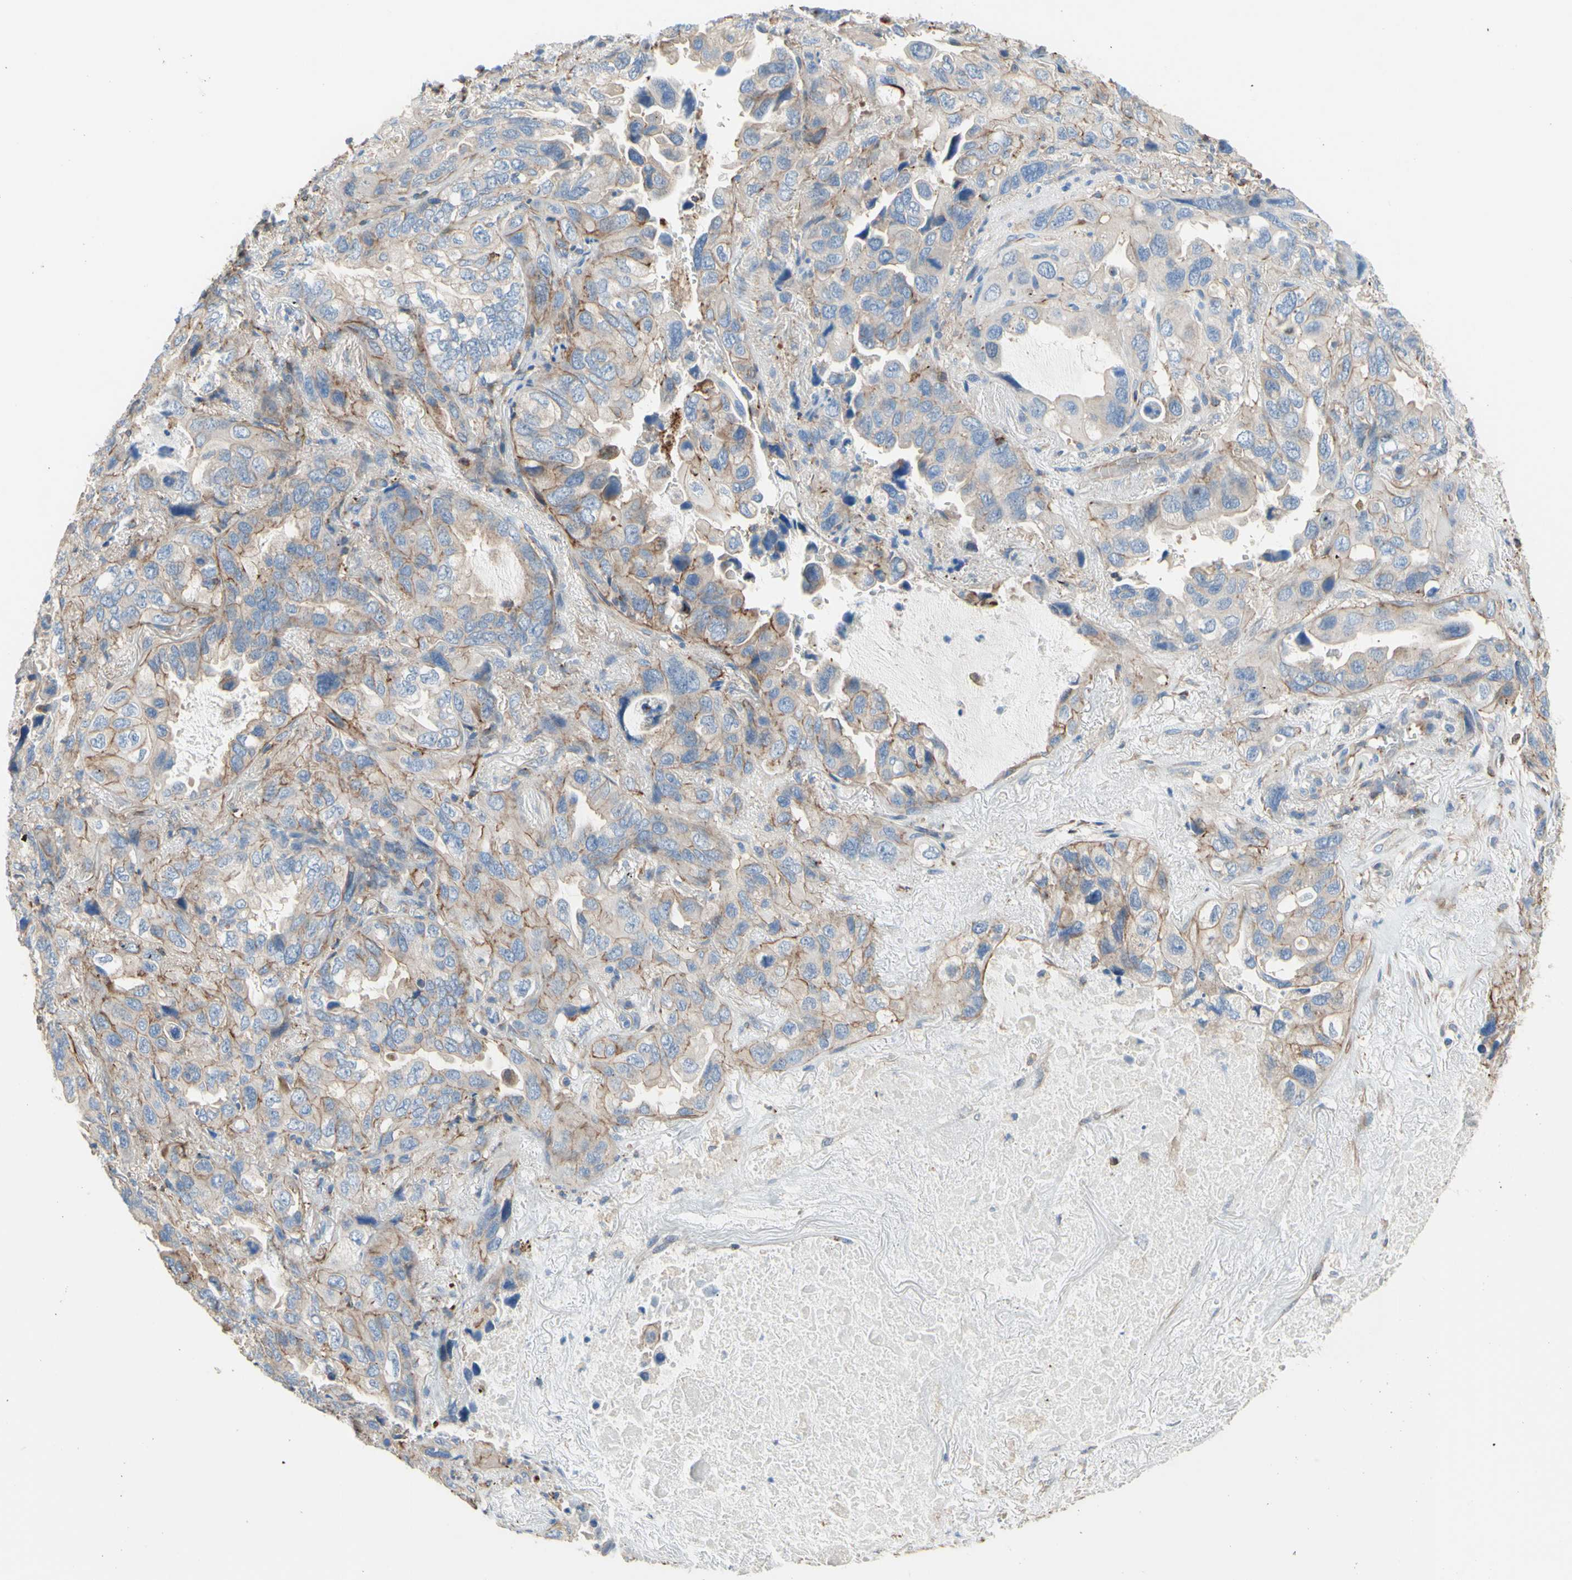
{"staining": {"intensity": "weak", "quantity": "25%-75%", "location": "cytoplasmic/membranous"}, "tissue": "lung cancer", "cell_type": "Tumor cells", "image_type": "cancer", "snomed": [{"axis": "morphology", "description": "Squamous cell carcinoma, NOS"}, {"axis": "topography", "description": "Lung"}], "caption": "Immunohistochemical staining of lung squamous cell carcinoma displays low levels of weak cytoplasmic/membranous protein positivity in approximately 25%-75% of tumor cells. (DAB (3,3'-diaminobenzidine) = brown stain, brightfield microscopy at high magnification).", "gene": "SEMA4C", "patient": {"sex": "female", "age": 73}}